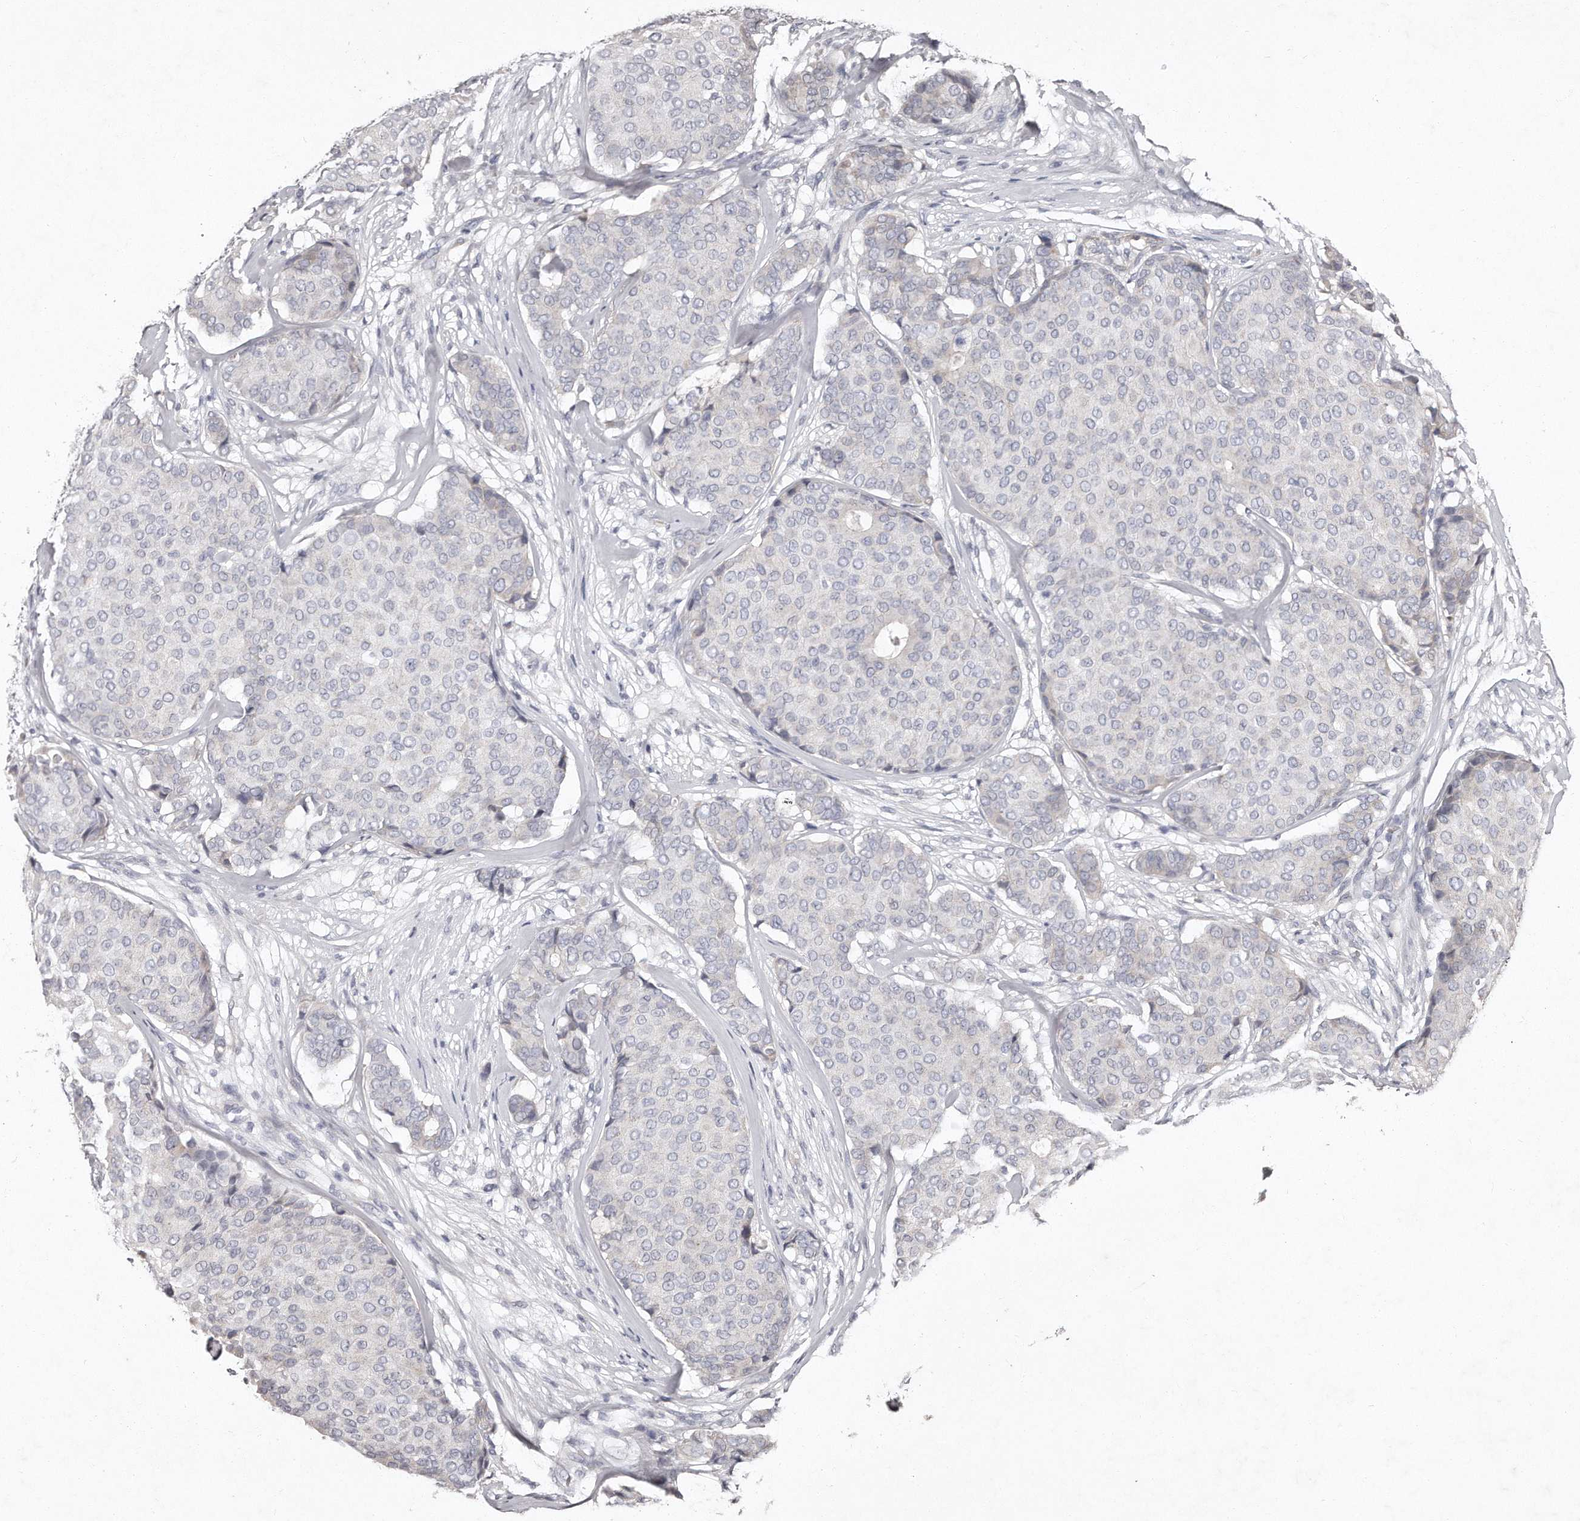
{"staining": {"intensity": "negative", "quantity": "none", "location": "none"}, "tissue": "breast cancer", "cell_type": "Tumor cells", "image_type": "cancer", "snomed": [{"axis": "morphology", "description": "Duct carcinoma"}, {"axis": "topography", "description": "Breast"}], "caption": "The immunohistochemistry image has no significant positivity in tumor cells of breast infiltrating ductal carcinoma tissue. (Brightfield microscopy of DAB IHC at high magnification).", "gene": "TECR", "patient": {"sex": "female", "age": 75}}